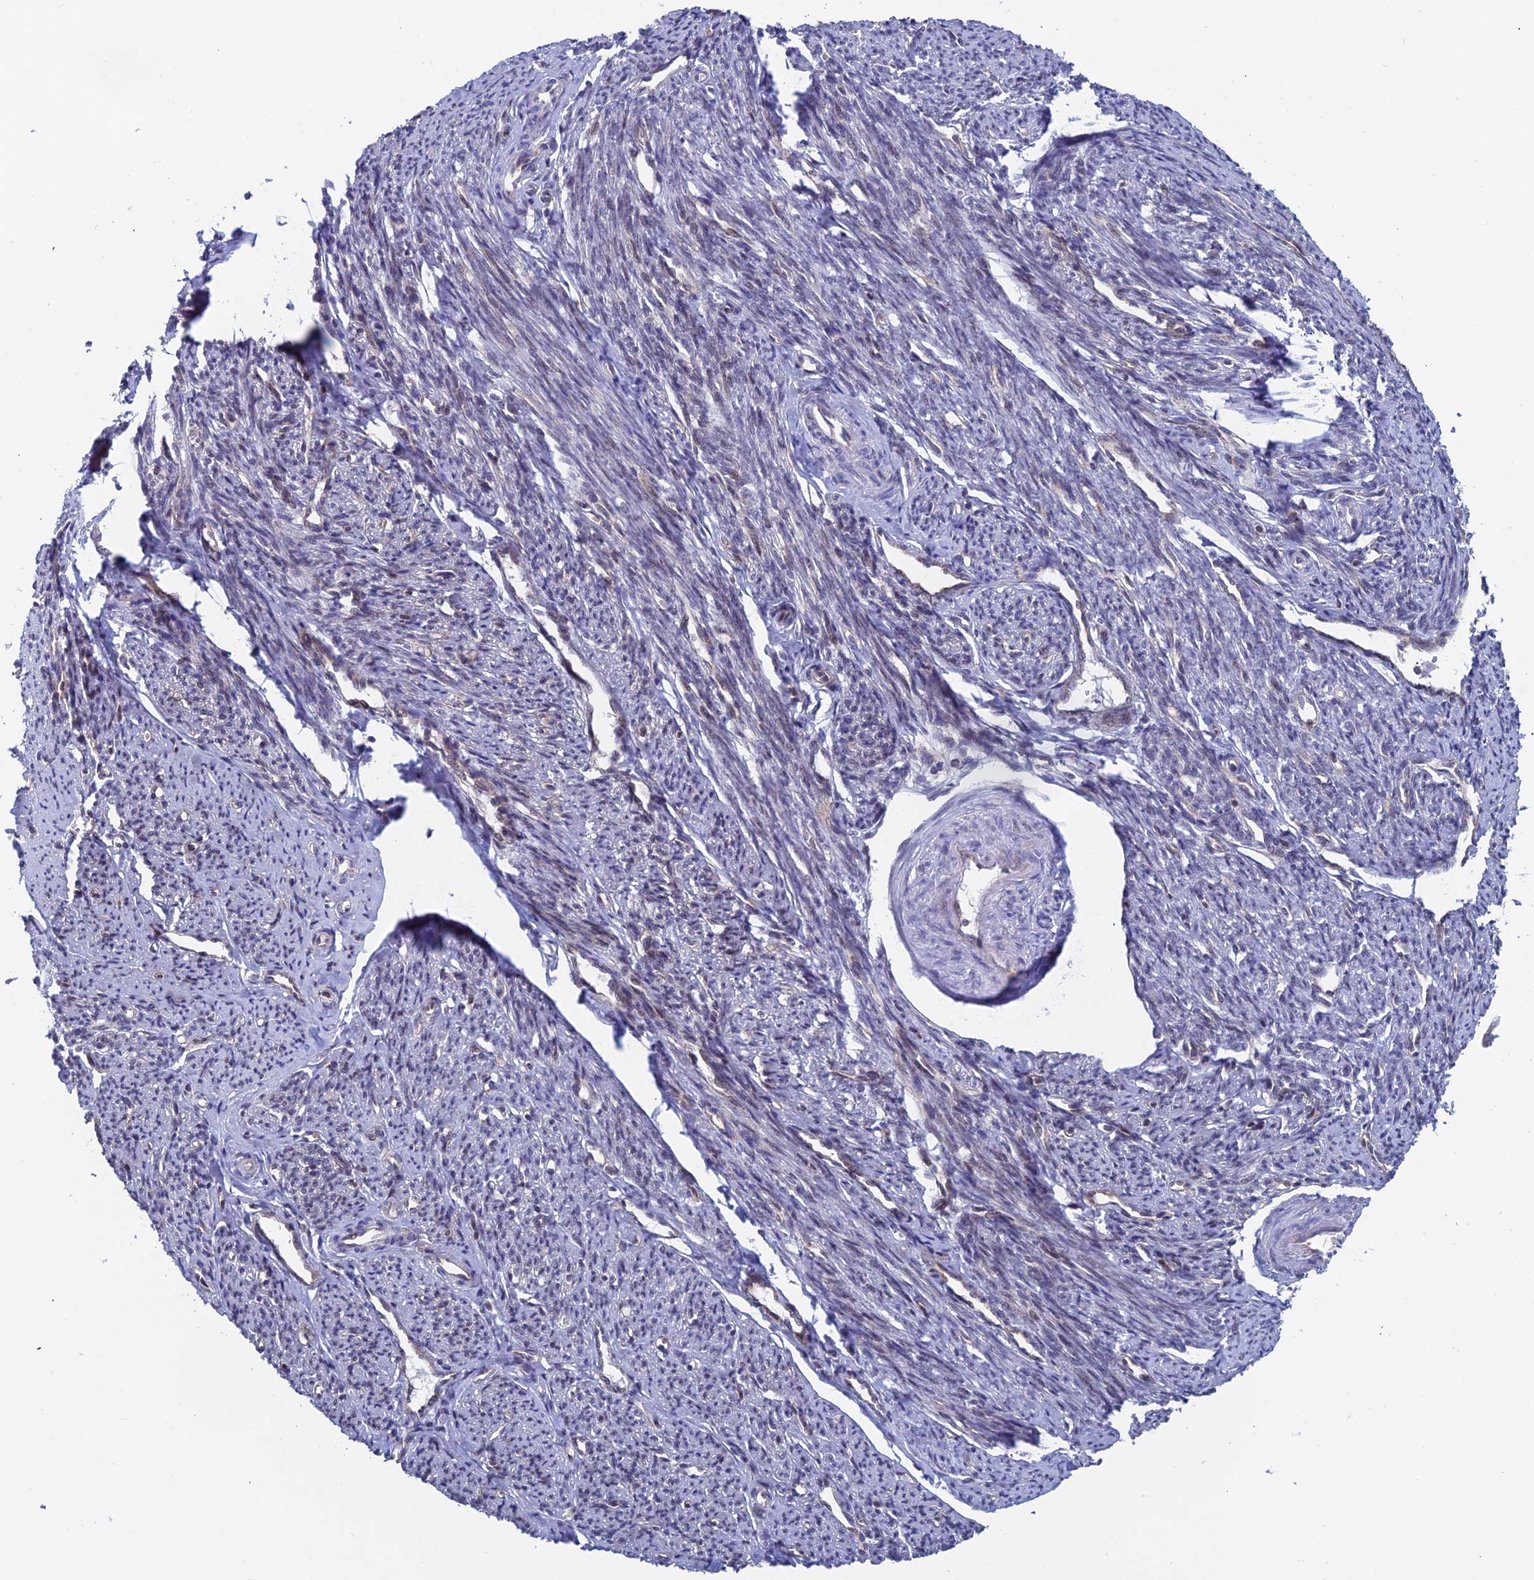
{"staining": {"intensity": "negative", "quantity": "none", "location": "none"}, "tissue": "smooth muscle", "cell_type": "Smooth muscle cells", "image_type": "normal", "snomed": [{"axis": "morphology", "description": "Normal tissue, NOS"}, {"axis": "topography", "description": "Smooth muscle"}, {"axis": "topography", "description": "Uterus"}], "caption": "This is a photomicrograph of IHC staining of normal smooth muscle, which shows no positivity in smooth muscle cells.", "gene": "IGBP1", "patient": {"sex": "female", "age": 59}}